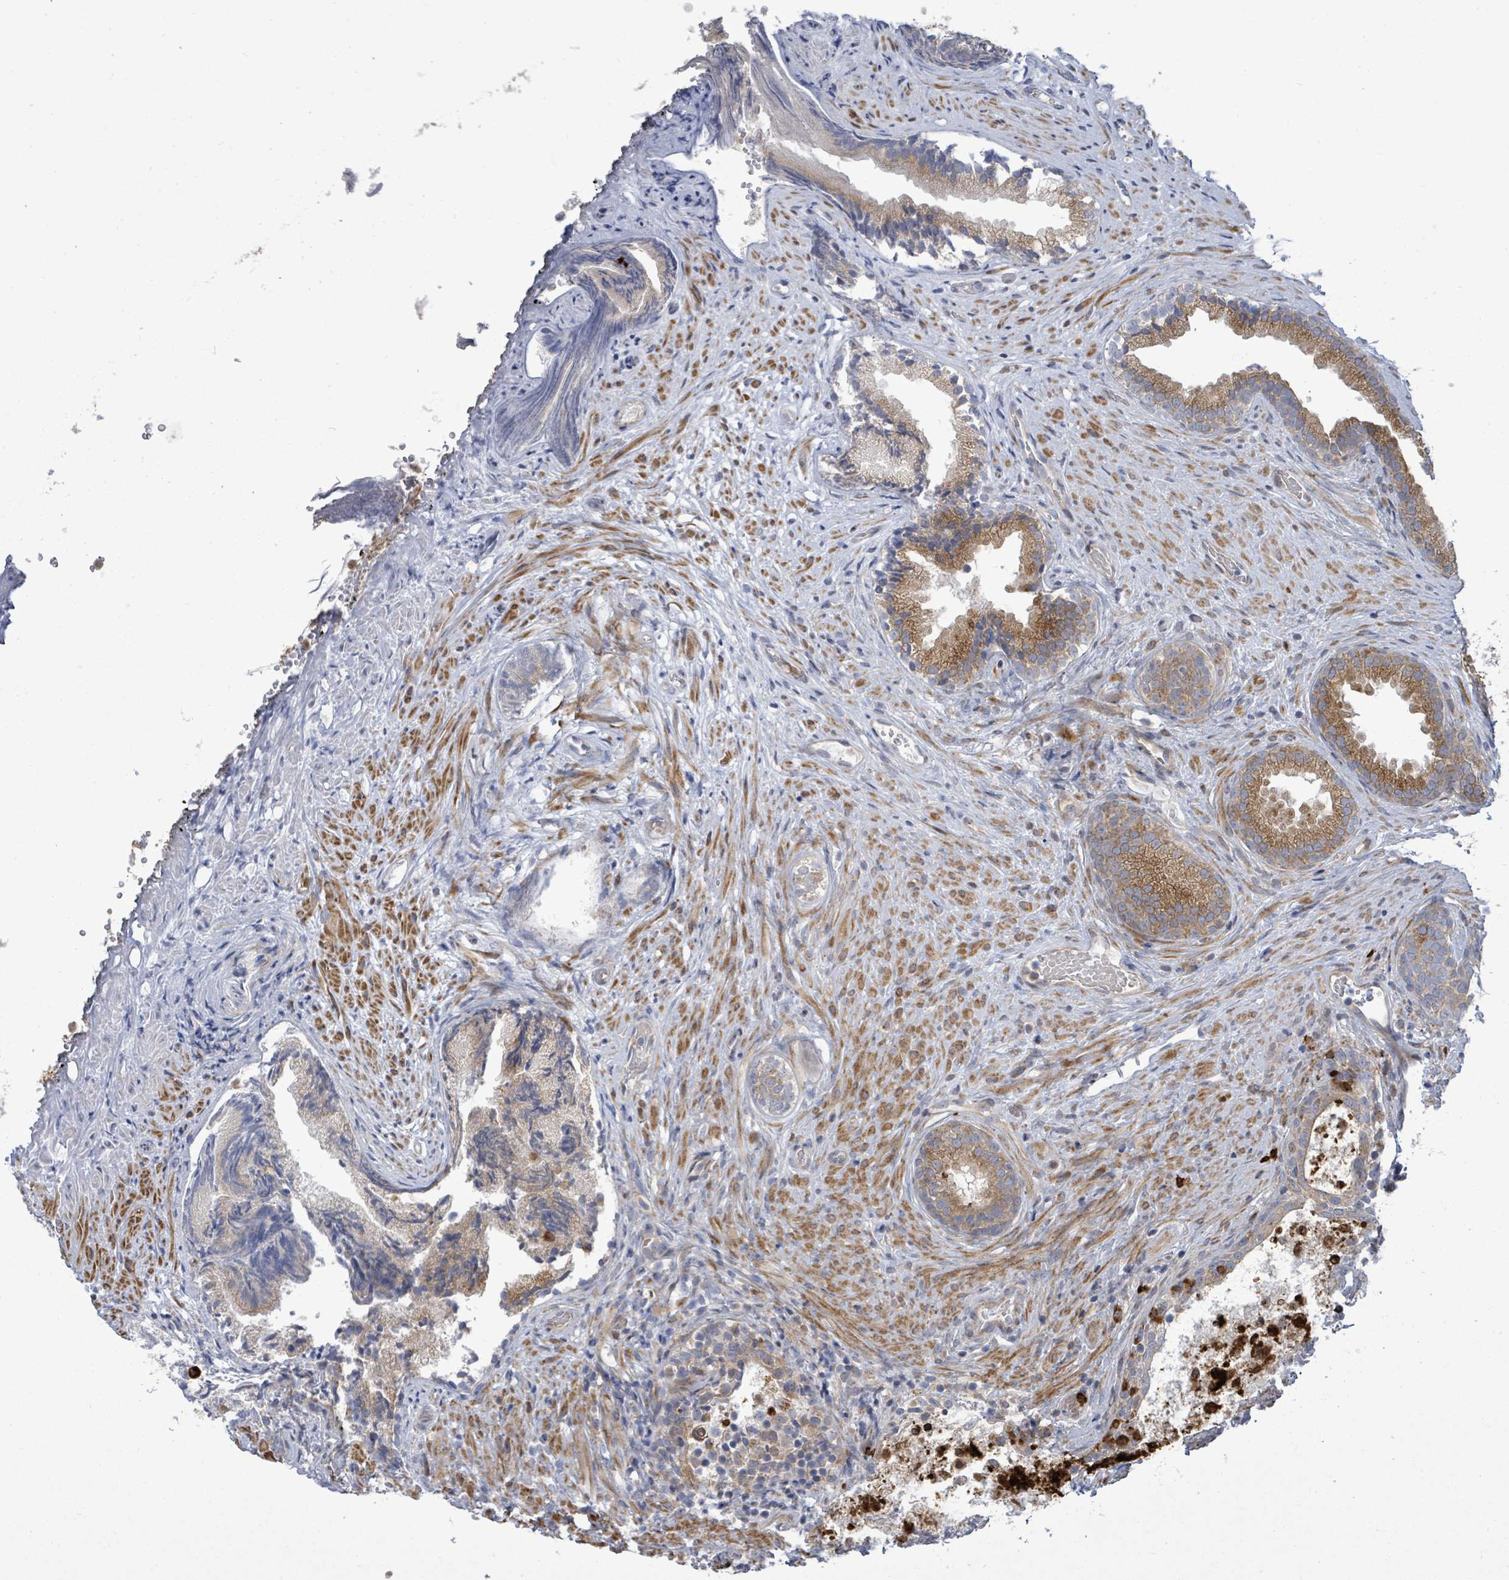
{"staining": {"intensity": "moderate", "quantity": "25%-75%", "location": "cytoplasmic/membranous,nuclear"}, "tissue": "prostate", "cell_type": "Glandular cells", "image_type": "normal", "snomed": [{"axis": "morphology", "description": "Normal tissue, NOS"}, {"axis": "topography", "description": "Prostate"}], "caption": "Protein expression by IHC demonstrates moderate cytoplasmic/membranous,nuclear positivity in about 25%-75% of glandular cells in unremarkable prostate. The protein is stained brown, and the nuclei are stained in blue (DAB (3,3'-diaminobenzidine) IHC with brightfield microscopy, high magnification).", "gene": "SAR1A", "patient": {"sex": "male", "age": 76}}